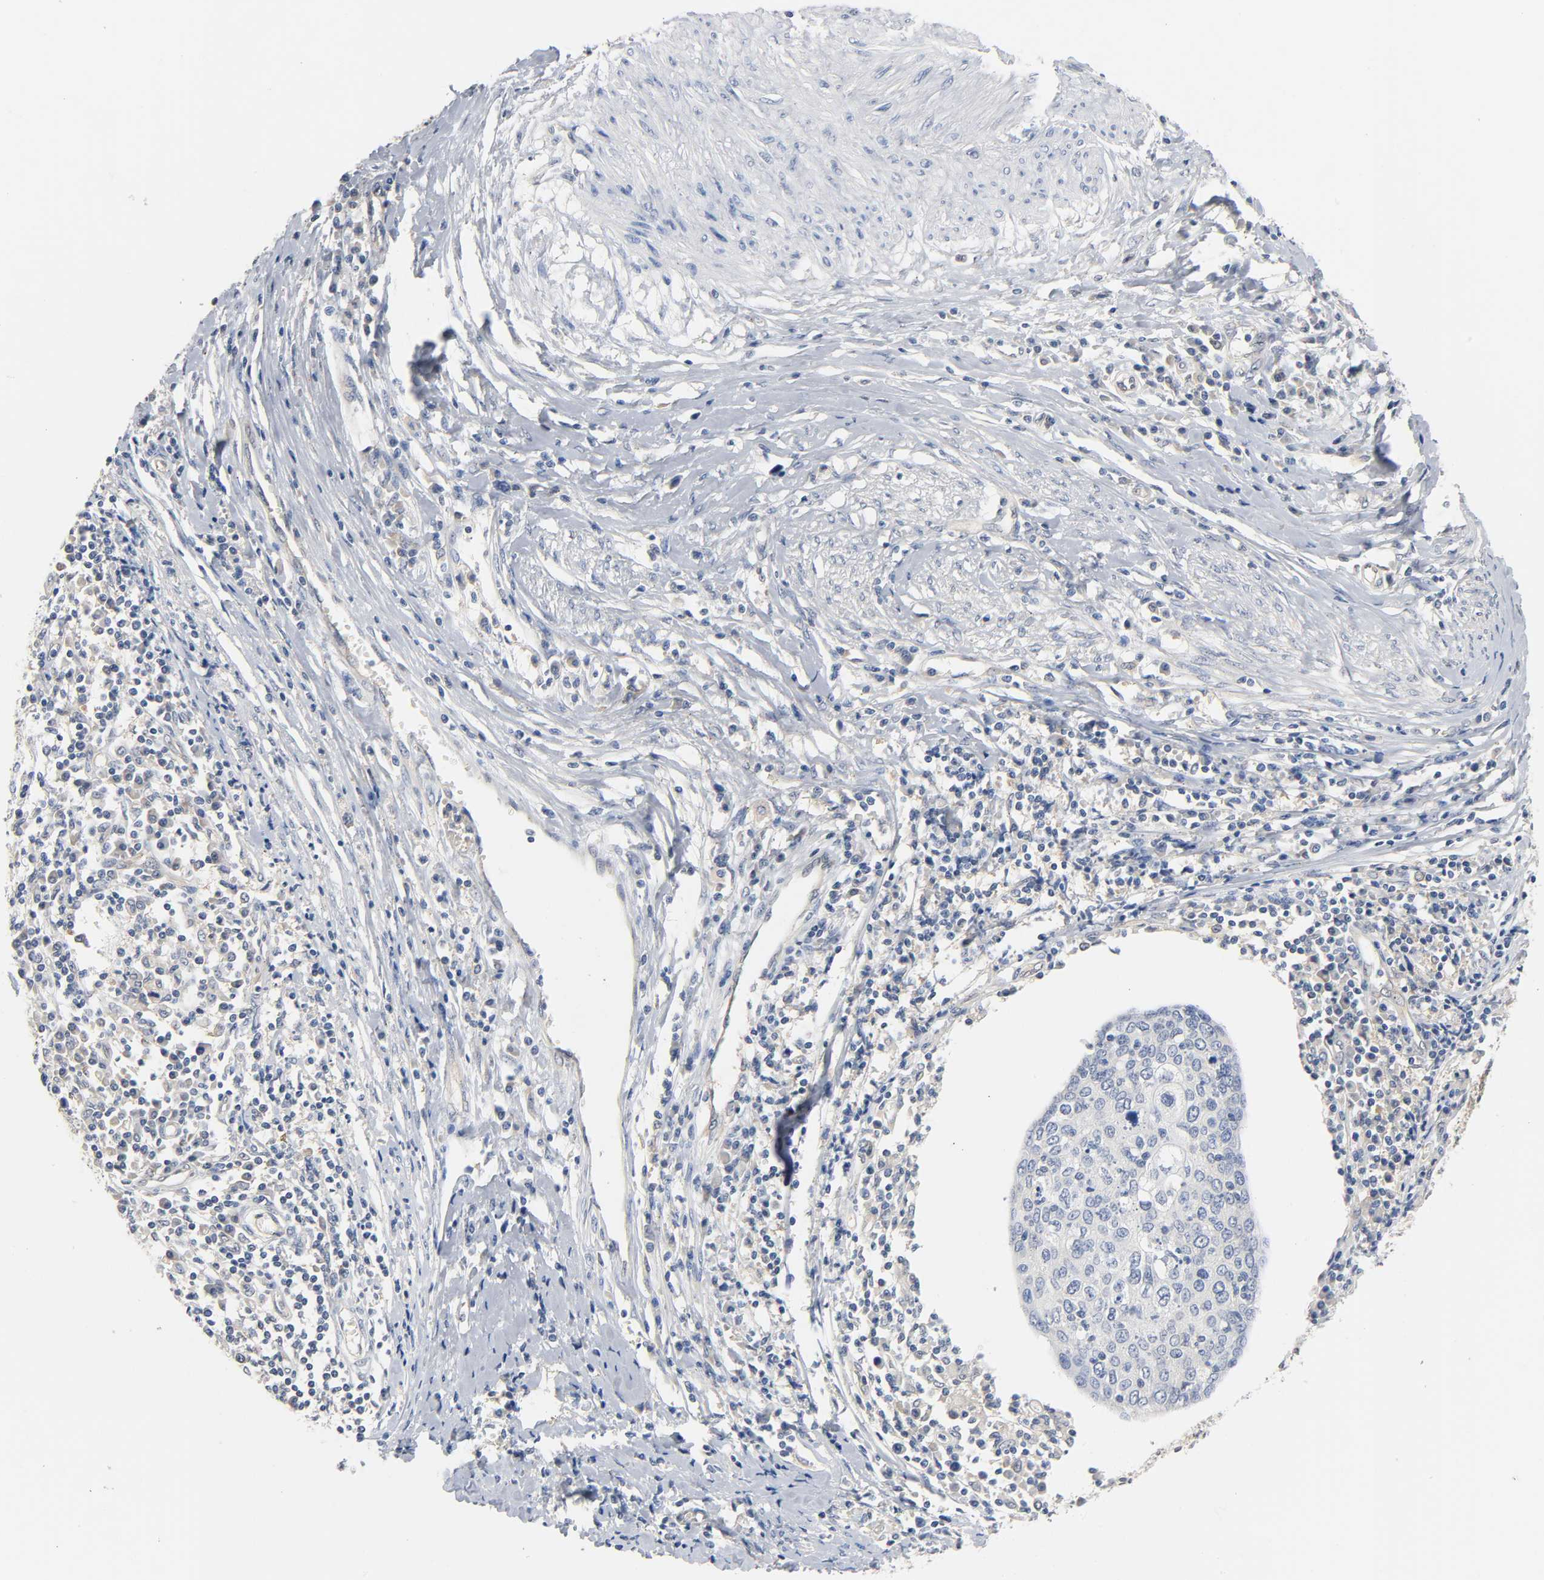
{"staining": {"intensity": "negative", "quantity": "none", "location": "none"}, "tissue": "cervical cancer", "cell_type": "Tumor cells", "image_type": "cancer", "snomed": [{"axis": "morphology", "description": "Squamous cell carcinoma, NOS"}, {"axis": "topography", "description": "Cervix"}], "caption": "DAB (3,3'-diaminobenzidine) immunohistochemical staining of cervical cancer exhibits no significant expression in tumor cells.", "gene": "FYN", "patient": {"sex": "female", "age": 40}}